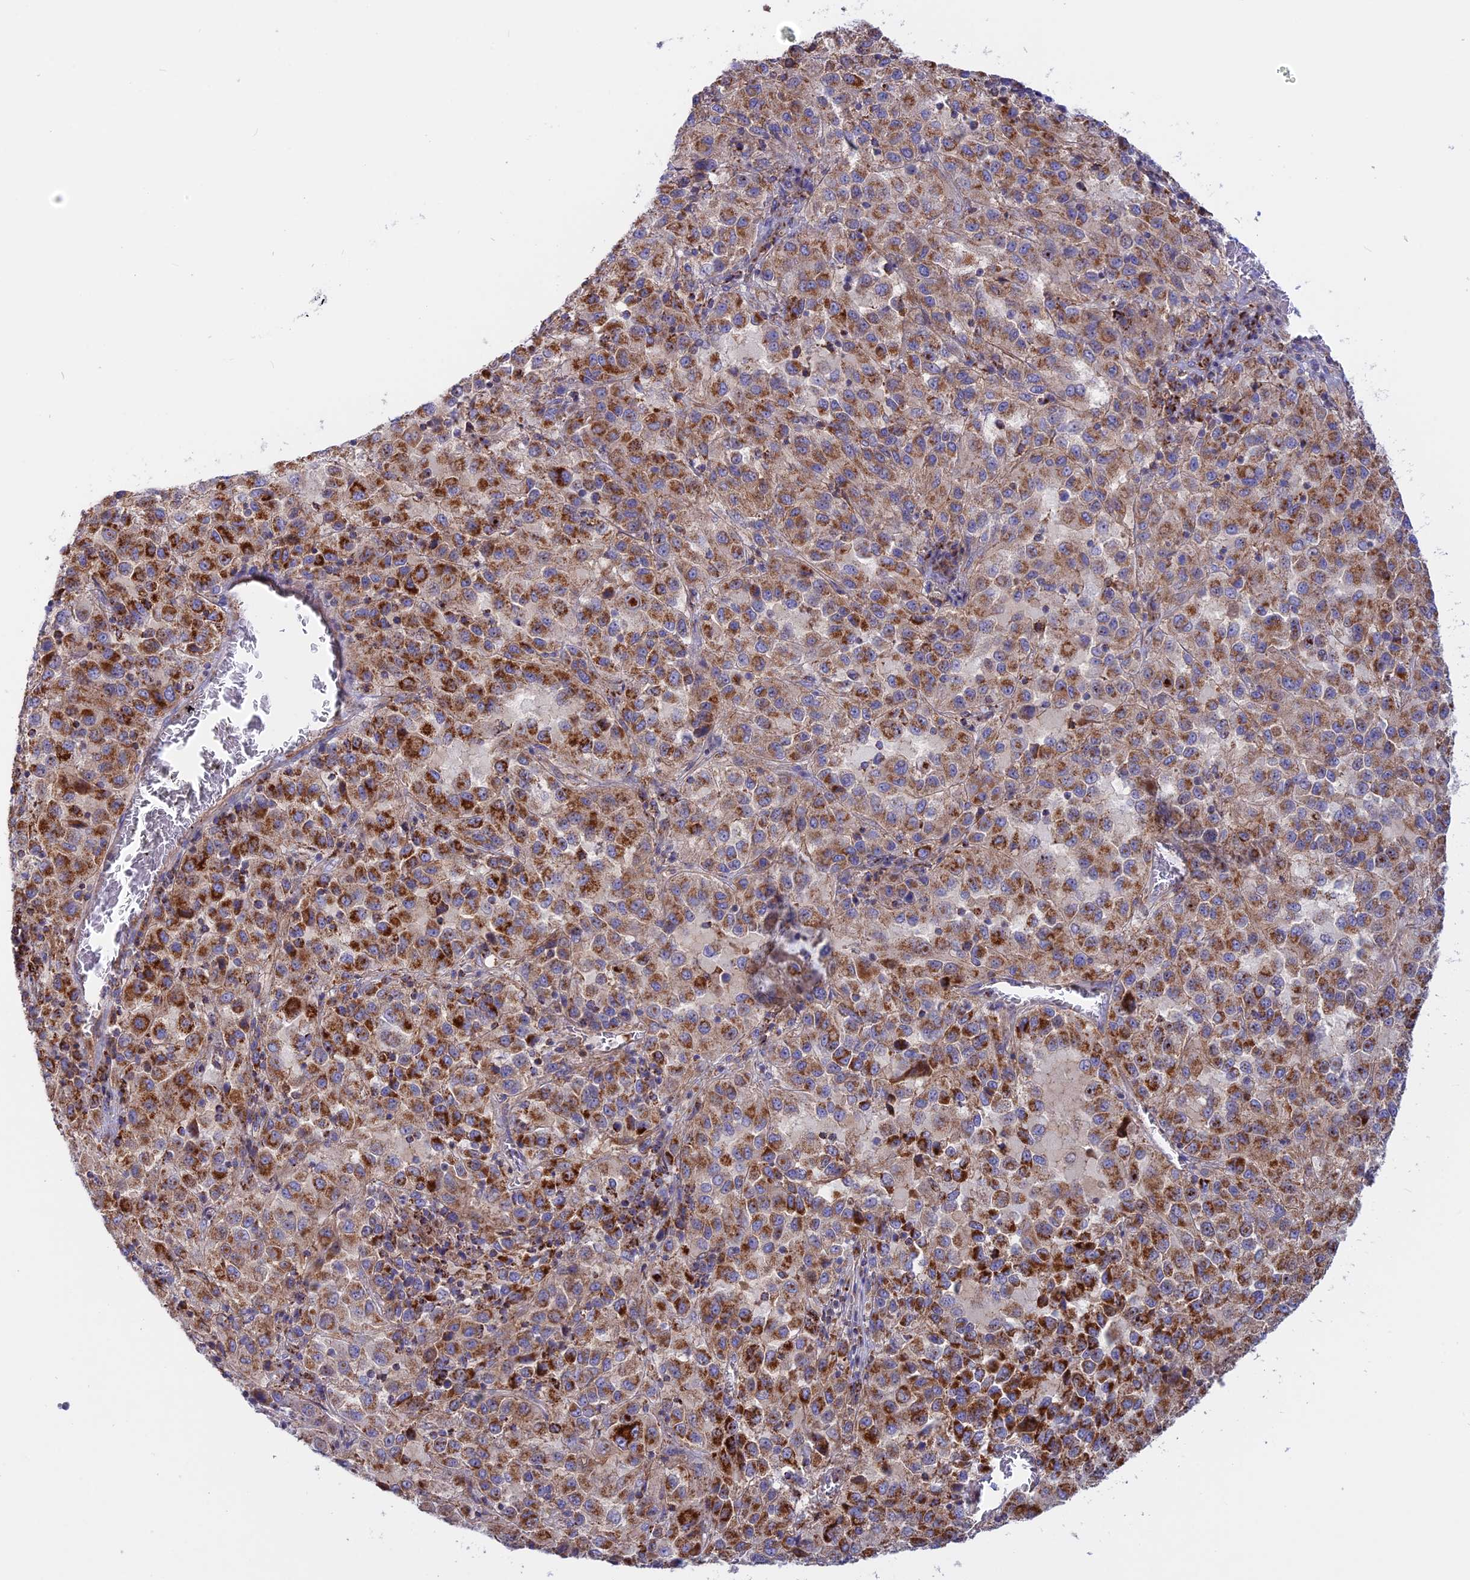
{"staining": {"intensity": "strong", "quantity": ">75%", "location": "cytoplasmic/membranous"}, "tissue": "melanoma", "cell_type": "Tumor cells", "image_type": "cancer", "snomed": [{"axis": "morphology", "description": "Malignant melanoma, Metastatic site"}, {"axis": "topography", "description": "Lung"}], "caption": "Melanoma stained with a protein marker displays strong staining in tumor cells.", "gene": "GCDH", "patient": {"sex": "male", "age": 64}}